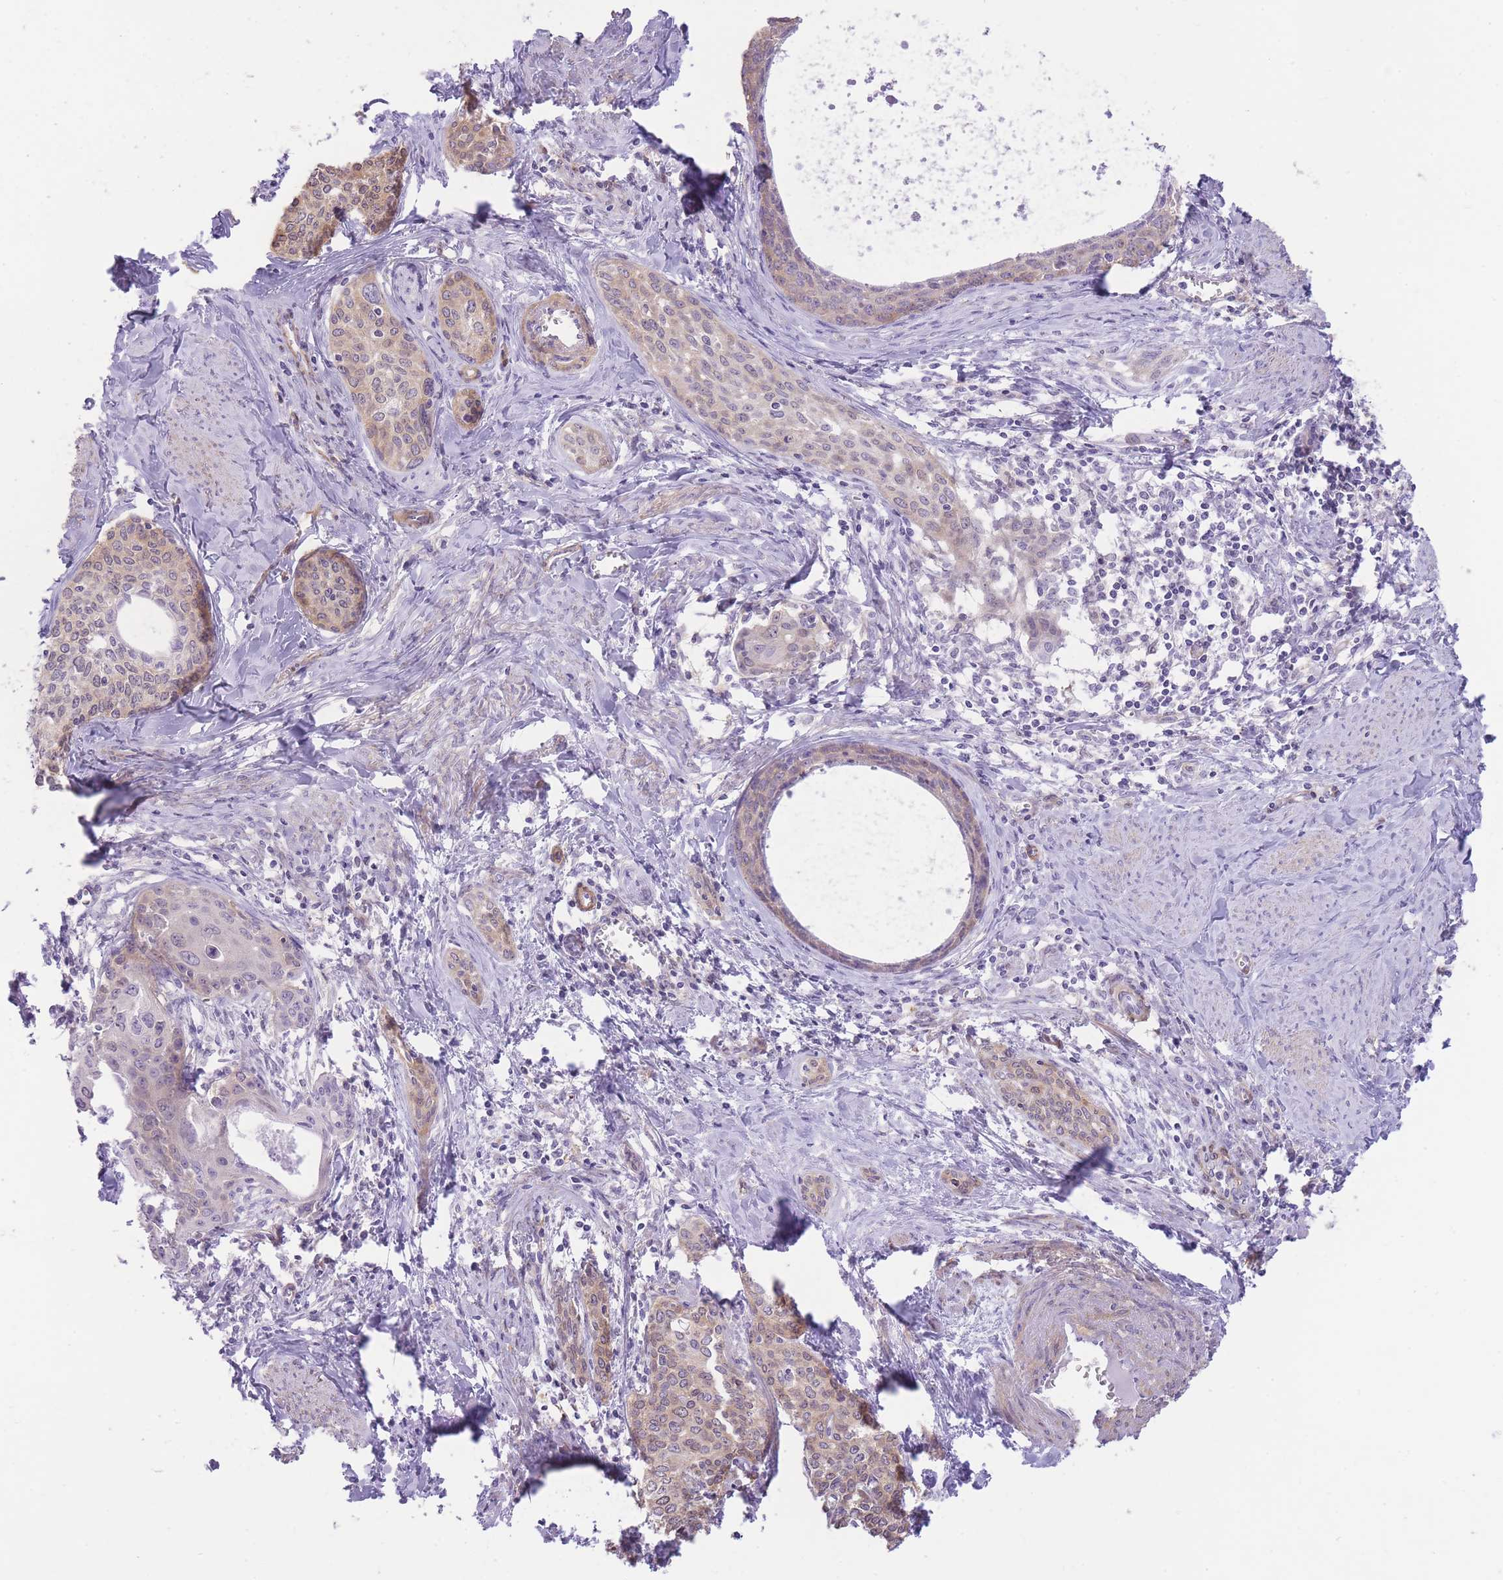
{"staining": {"intensity": "weak", "quantity": "<25%", "location": "cytoplasmic/membranous"}, "tissue": "cervical cancer", "cell_type": "Tumor cells", "image_type": "cancer", "snomed": [{"axis": "morphology", "description": "Squamous cell carcinoma, NOS"}, {"axis": "morphology", "description": "Adenocarcinoma, NOS"}, {"axis": "topography", "description": "Cervix"}], "caption": "Cervical cancer was stained to show a protein in brown. There is no significant staining in tumor cells.", "gene": "OR11H12", "patient": {"sex": "female", "age": 52}}